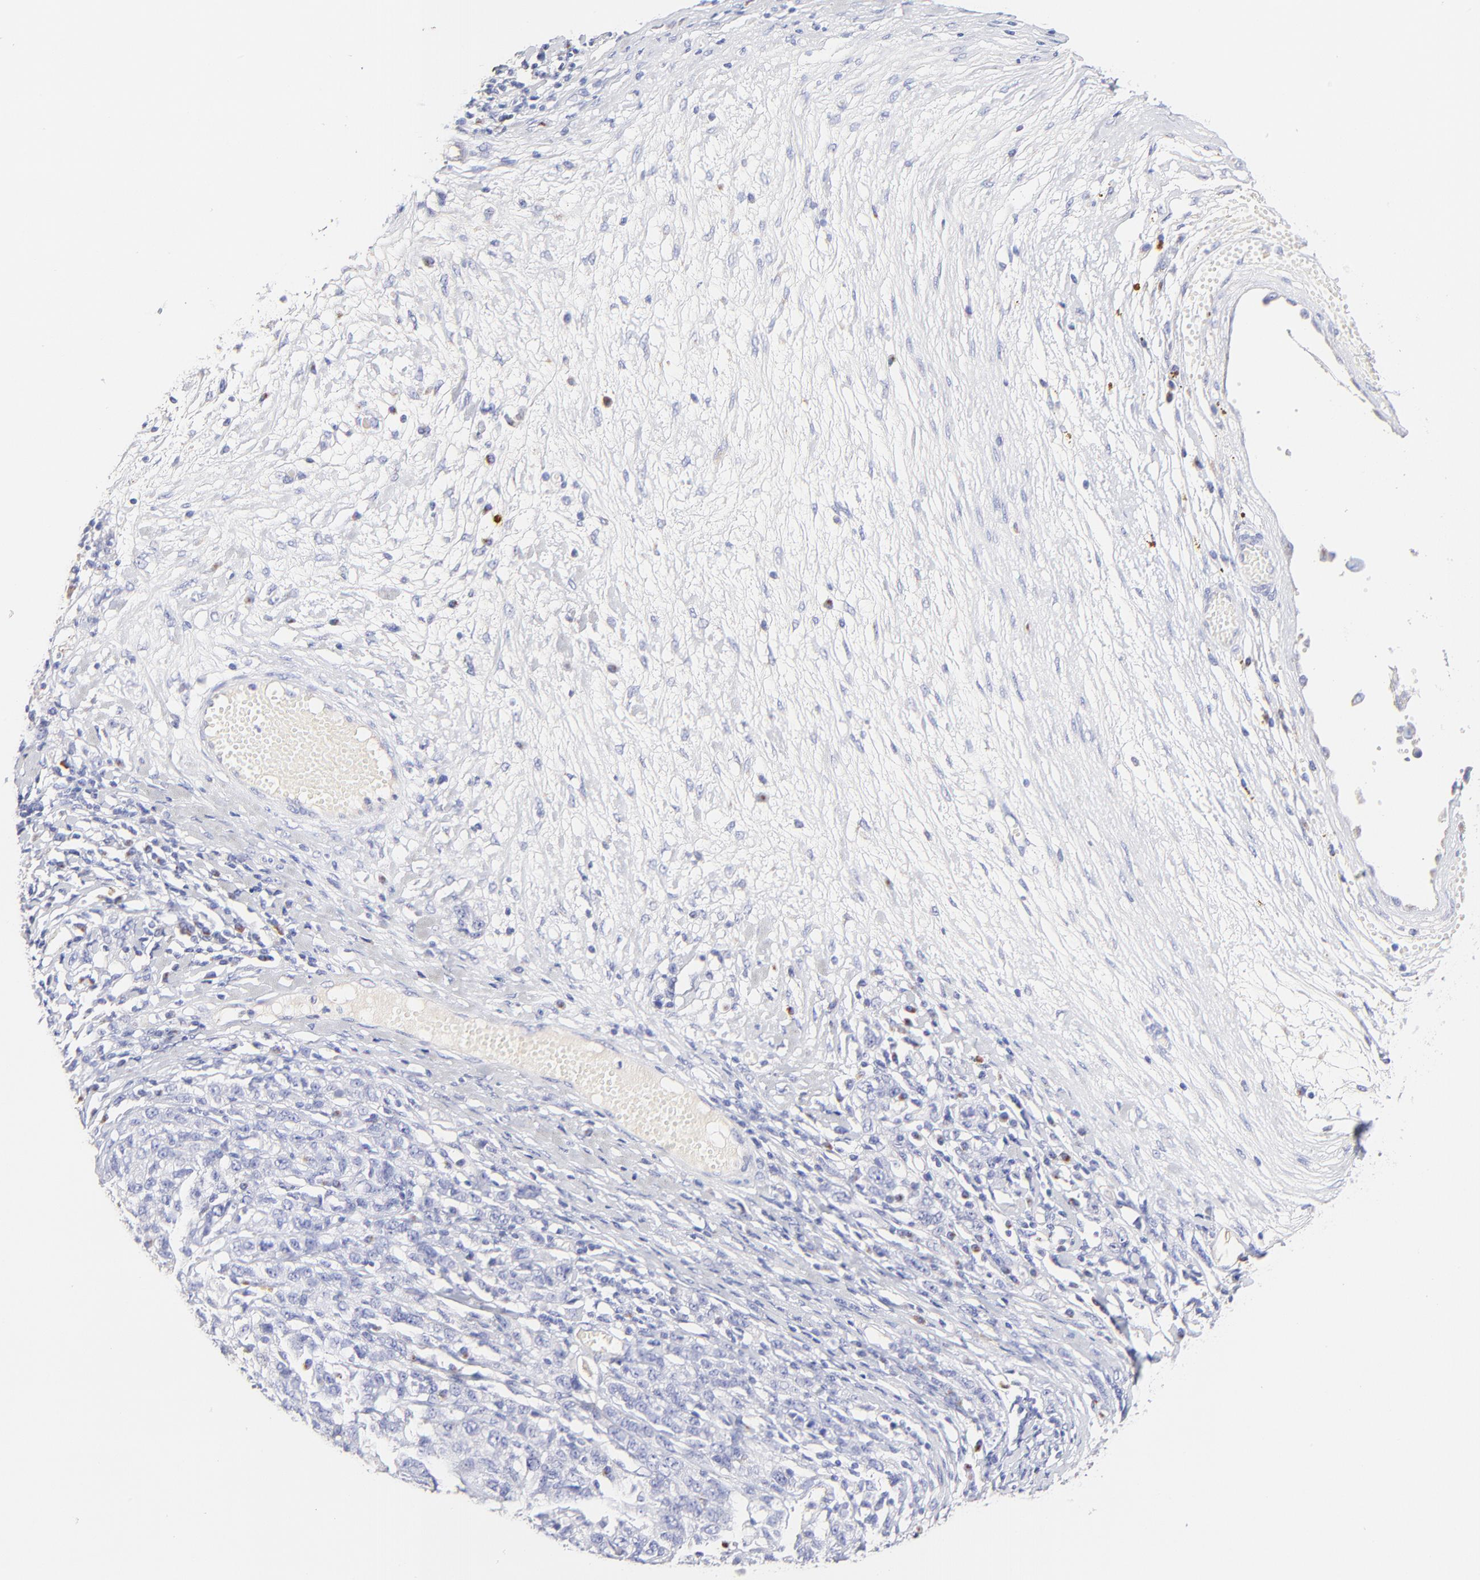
{"staining": {"intensity": "negative", "quantity": "none", "location": "none"}, "tissue": "ovarian cancer", "cell_type": "Tumor cells", "image_type": "cancer", "snomed": [{"axis": "morphology", "description": "Cystadenocarcinoma, serous, NOS"}, {"axis": "topography", "description": "Ovary"}], "caption": "This is a photomicrograph of immunohistochemistry staining of ovarian cancer (serous cystadenocarcinoma), which shows no expression in tumor cells. (DAB immunohistochemistry visualized using brightfield microscopy, high magnification).", "gene": "ASB9", "patient": {"sex": "female", "age": 71}}